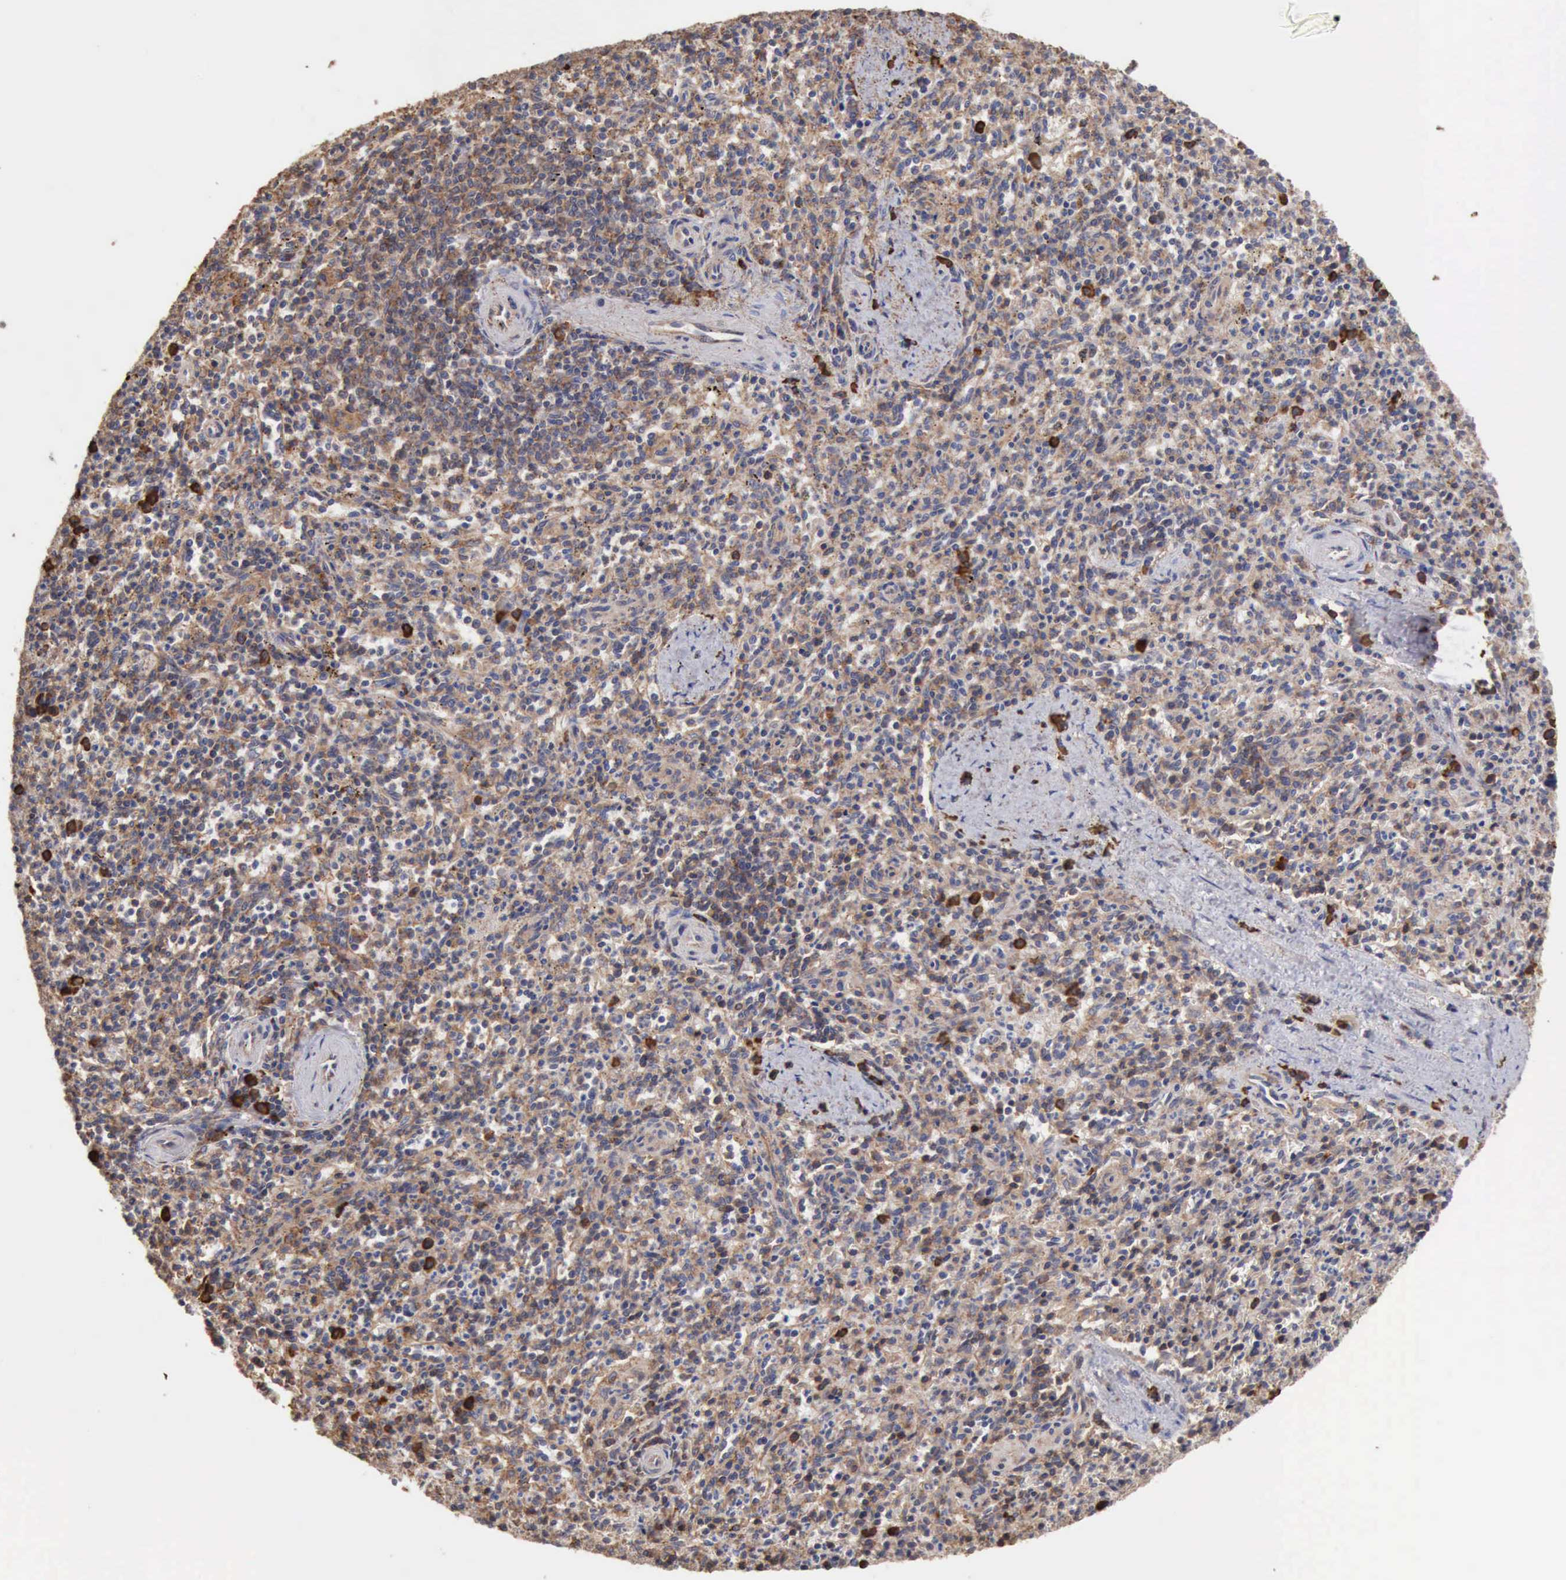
{"staining": {"intensity": "moderate", "quantity": "25%-75%", "location": "cytoplasmic/membranous"}, "tissue": "spleen", "cell_type": "Cells in red pulp", "image_type": "normal", "snomed": [{"axis": "morphology", "description": "Normal tissue, NOS"}, {"axis": "topography", "description": "Spleen"}], "caption": "Spleen was stained to show a protein in brown. There is medium levels of moderate cytoplasmic/membranous positivity in approximately 25%-75% of cells in red pulp. The staining was performed using DAB (3,3'-diaminobenzidine) to visualize the protein expression in brown, while the nuclei were stained in blue with hematoxylin (Magnification: 20x).", "gene": "GPR101", "patient": {"sex": "male", "age": 72}}